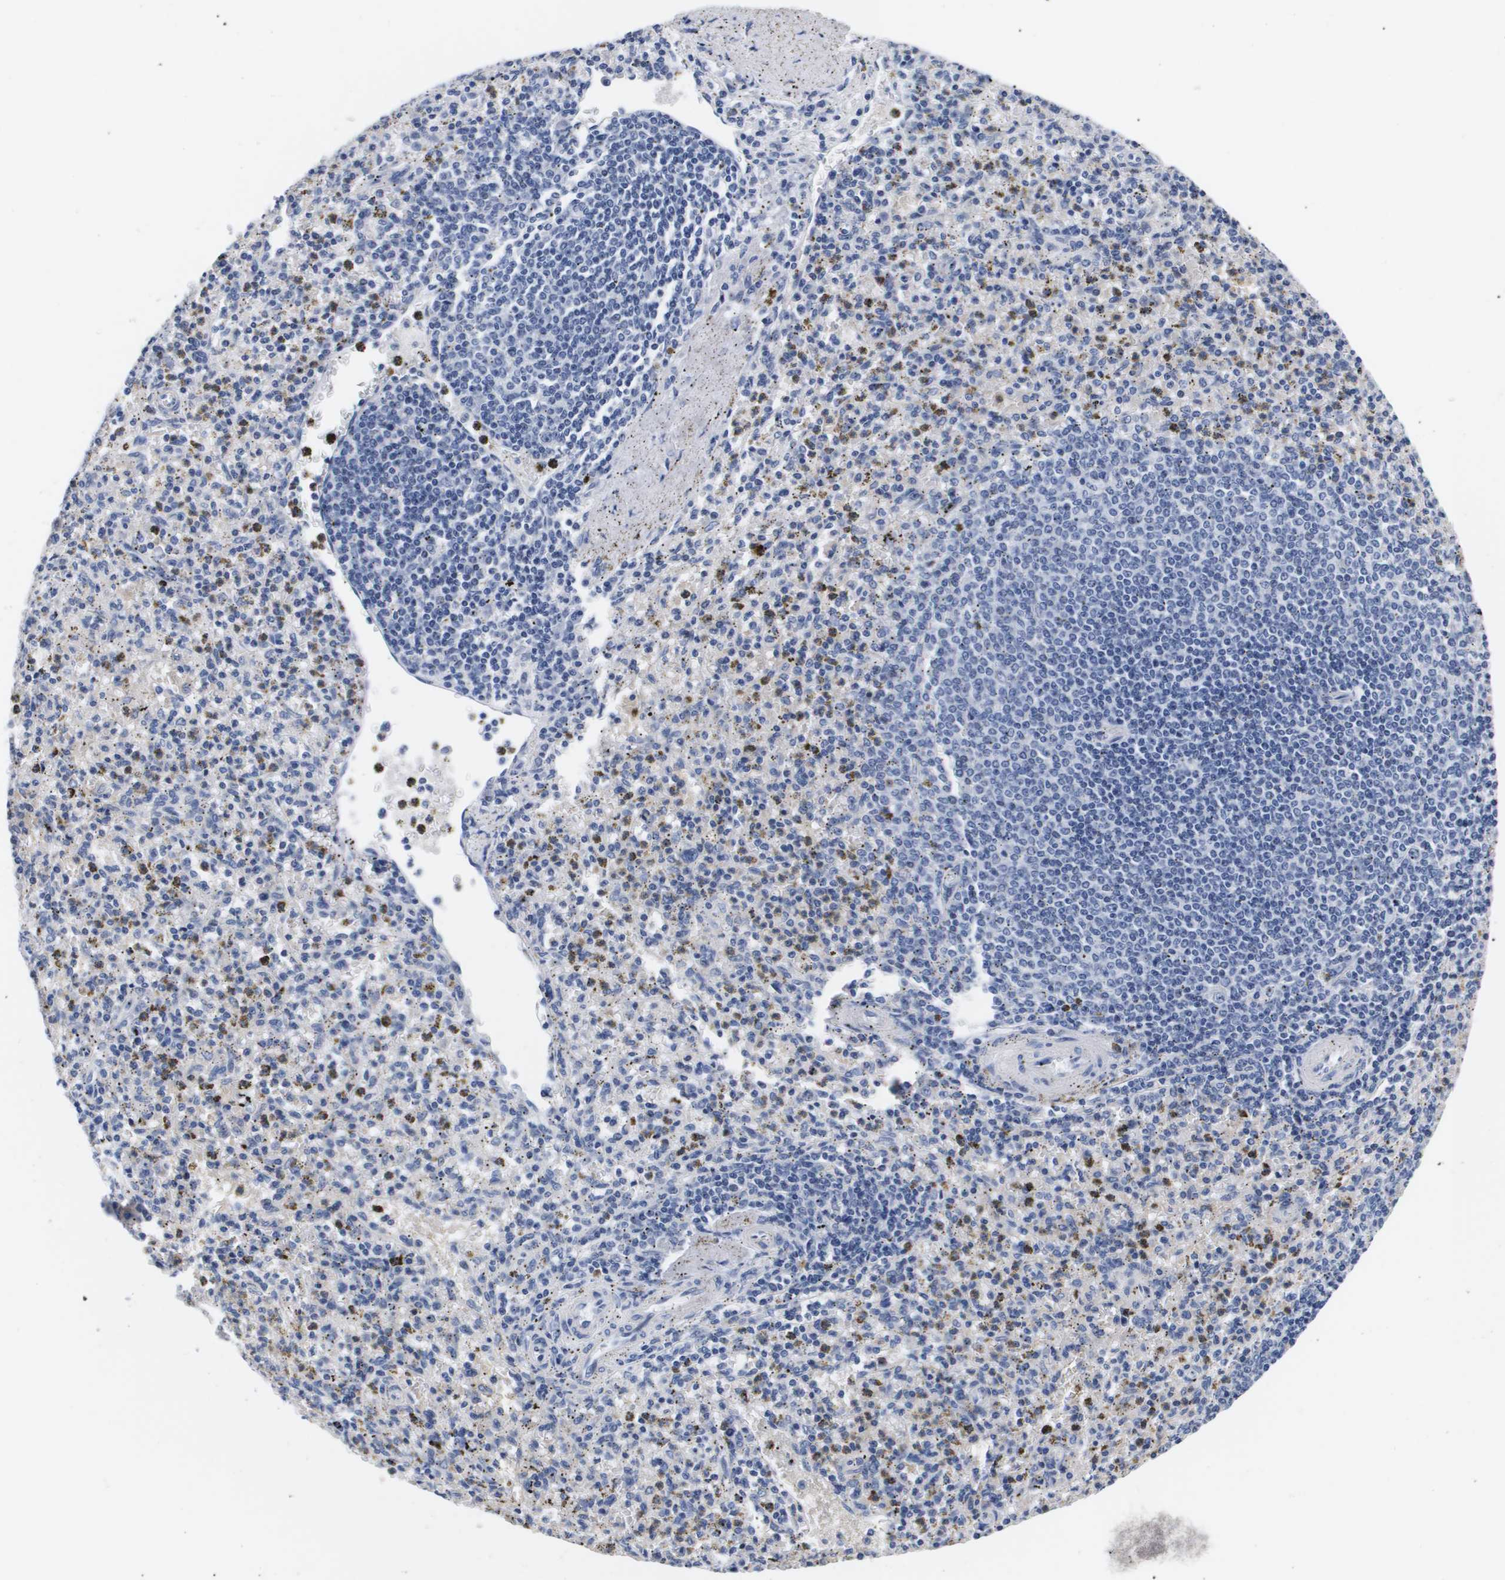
{"staining": {"intensity": "weak", "quantity": "<25%", "location": "cytoplasmic/membranous"}, "tissue": "spleen", "cell_type": "Cells in red pulp", "image_type": "normal", "snomed": [{"axis": "morphology", "description": "Normal tissue, NOS"}, {"axis": "topography", "description": "Spleen"}], "caption": "Protein analysis of normal spleen exhibits no significant staining in cells in red pulp.", "gene": "ATP6V0A4", "patient": {"sex": "male", "age": 72}}